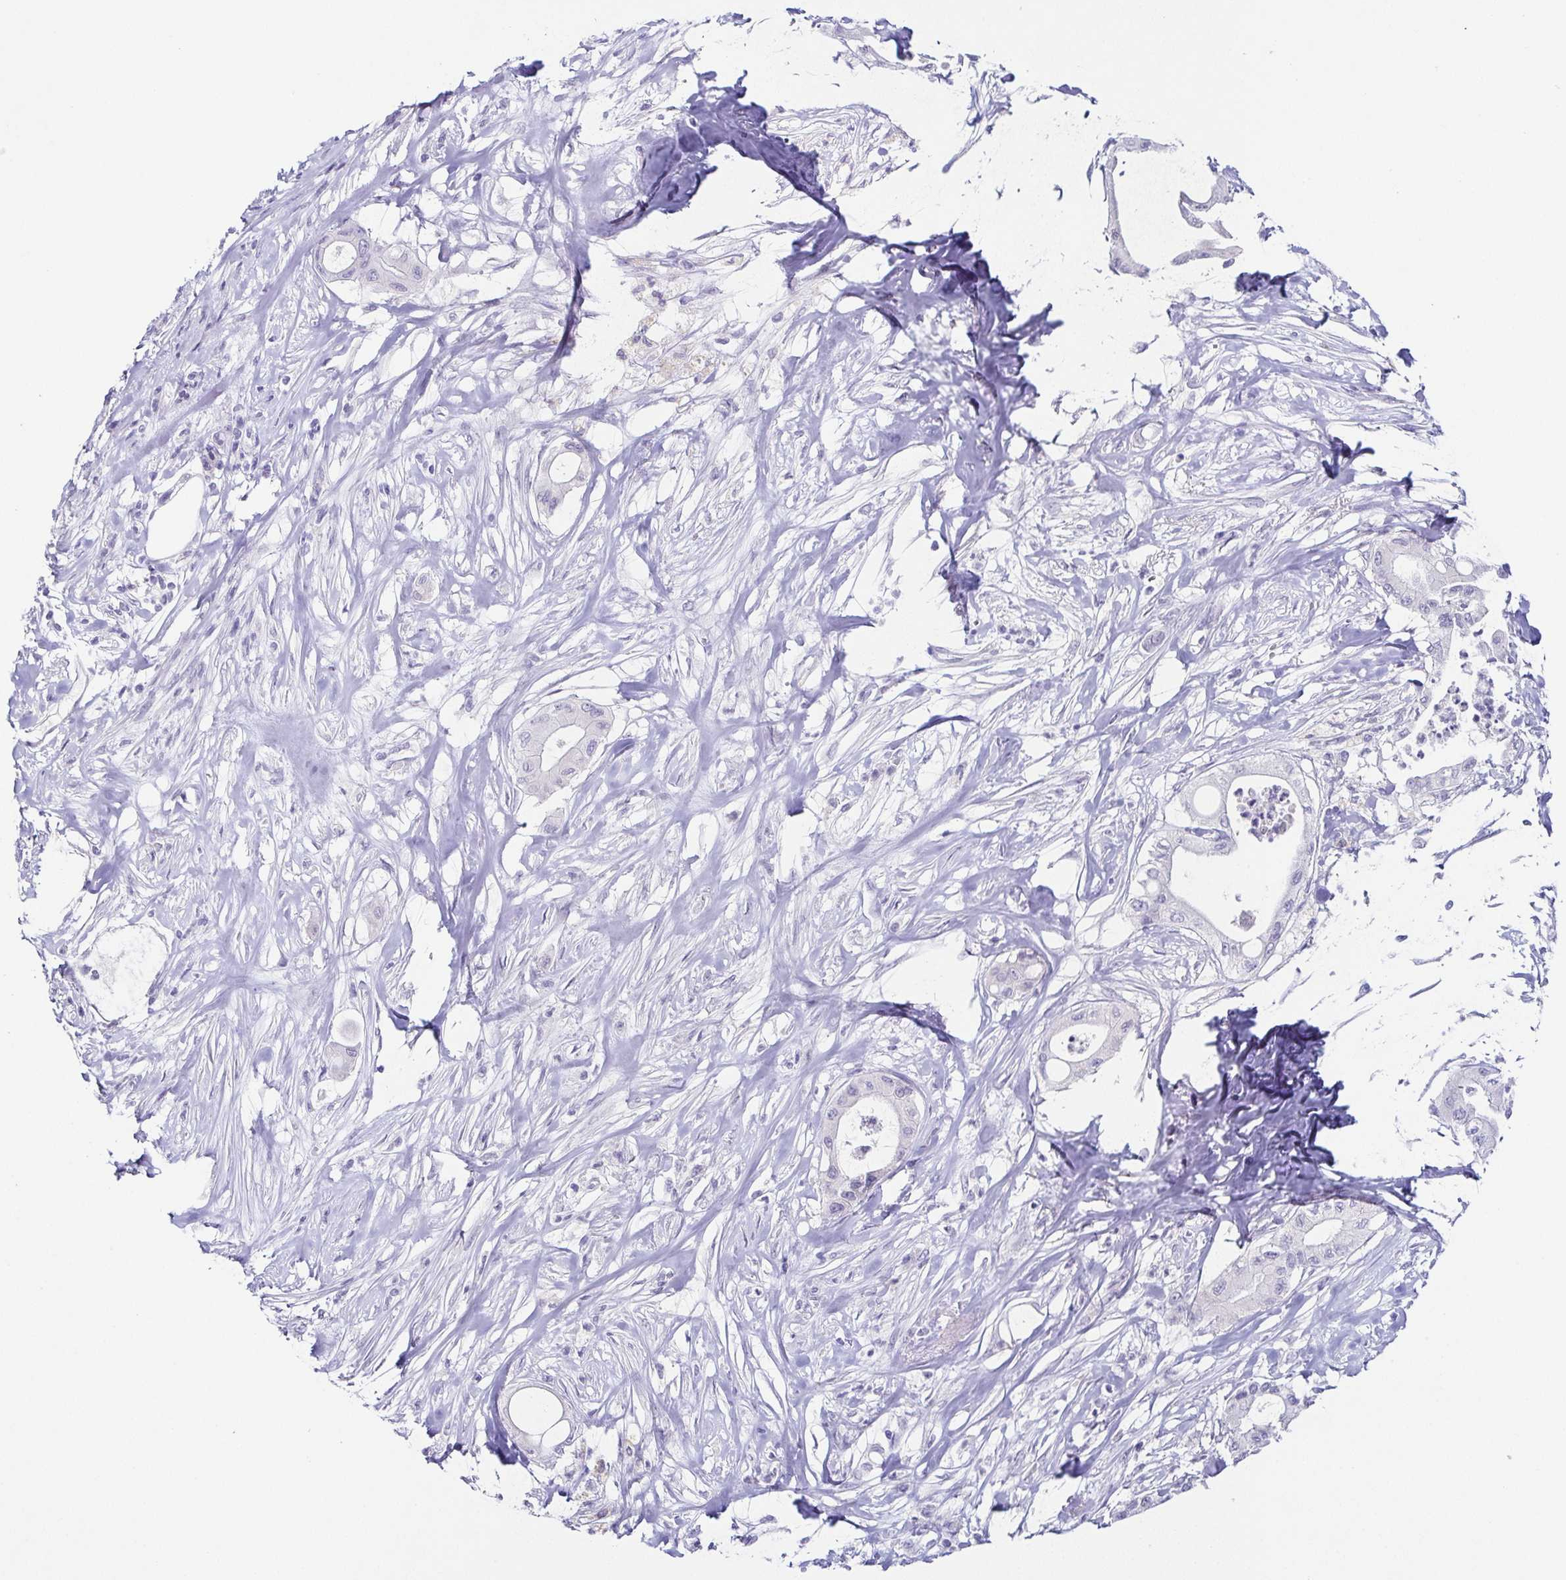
{"staining": {"intensity": "negative", "quantity": "none", "location": "none"}, "tissue": "pancreatic cancer", "cell_type": "Tumor cells", "image_type": "cancer", "snomed": [{"axis": "morphology", "description": "Adenocarcinoma, NOS"}, {"axis": "topography", "description": "Pancreas"}], "caption": "A high-resolution image shows IHC staining of pancreatic cancer, which displays no significant positivity in tumor cells.", "gene": "TP73", "patient": {"sex": "male", "age": 71}}